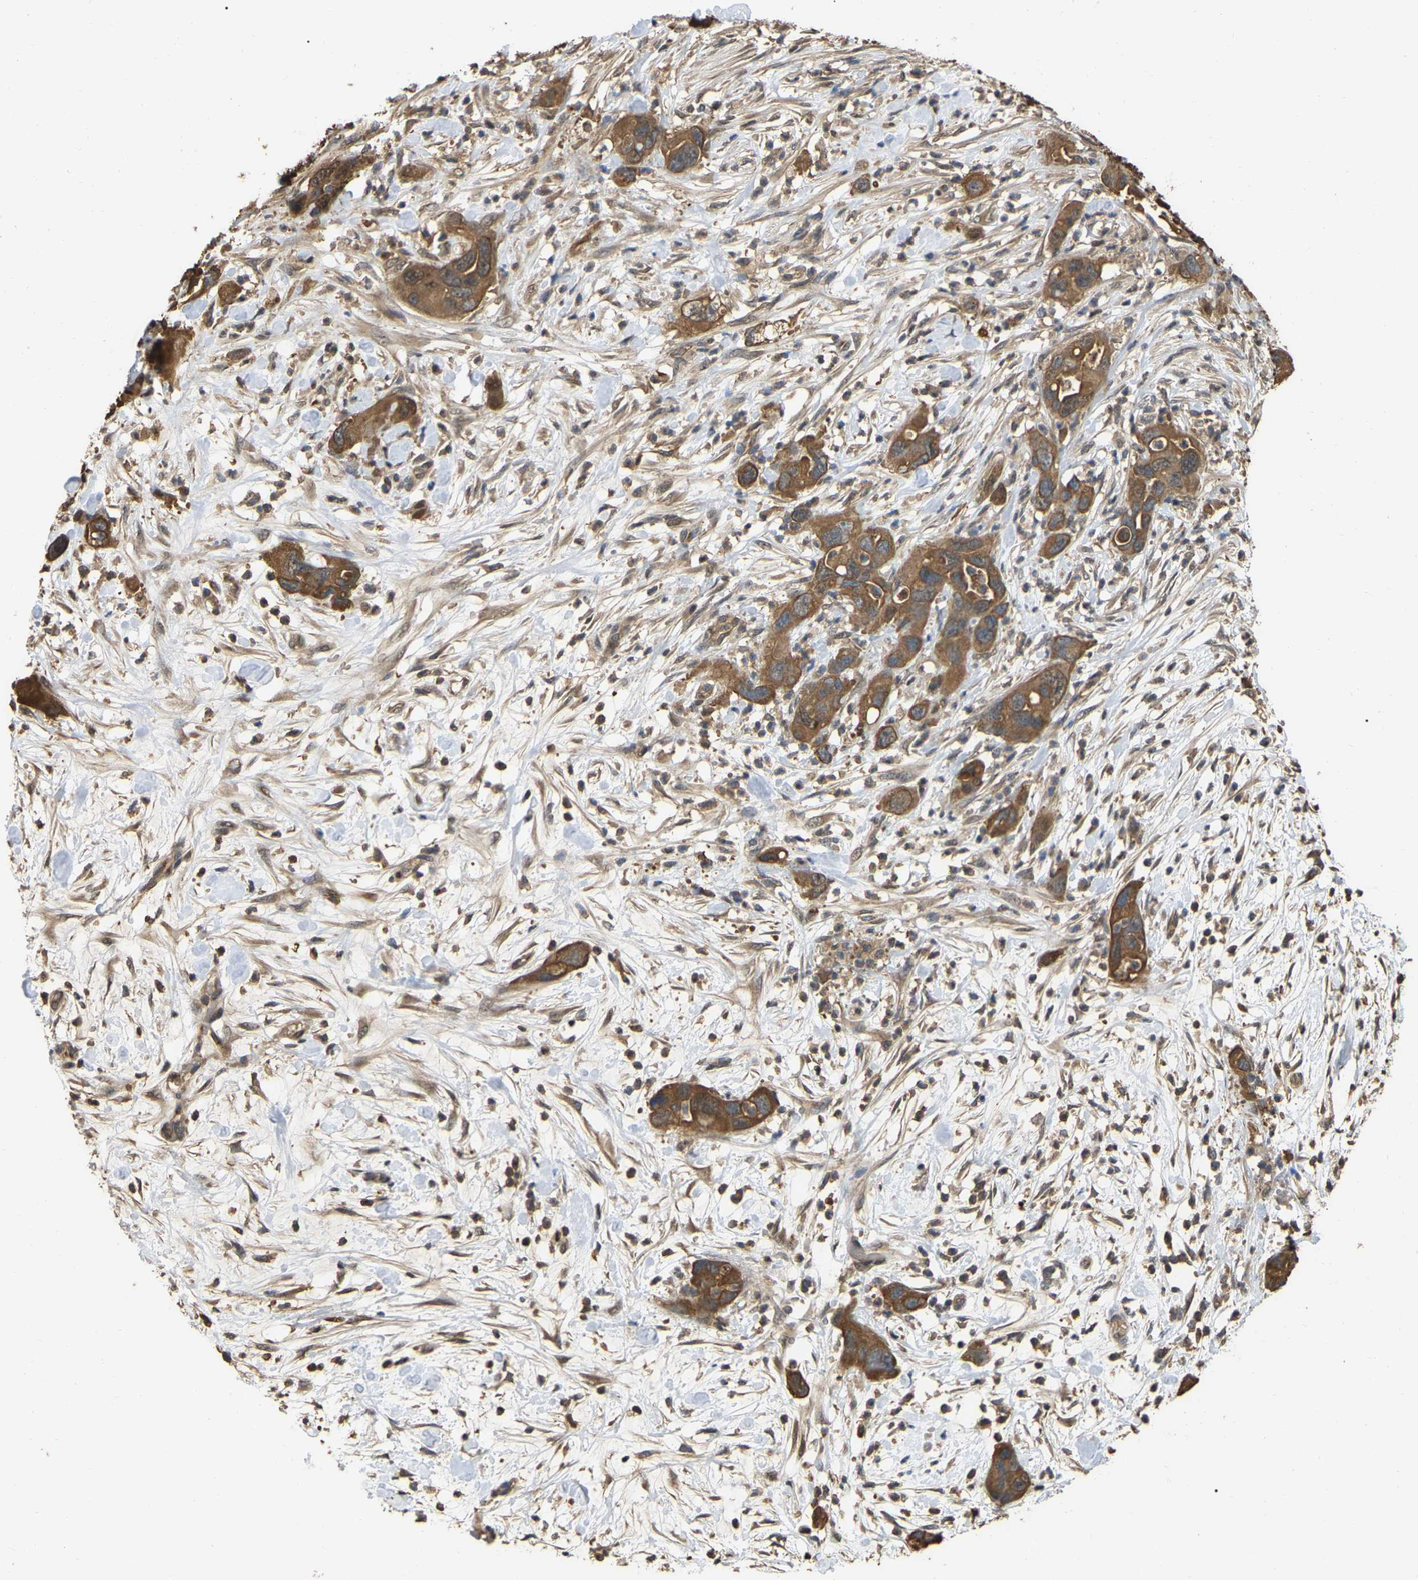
{"staining": {"intensity": "strong", "quantity": ">75%", "location": "cytoplasmic/membranous"}, "tissue": "pancreatic cancer", "cell_type": "Tumor cells", "image_type": "cancer", "snomed": [{"axis": "morphology", "description": "Adenocarcinoma, NOS"}, {"axis": "topography", "description": "Pancreas"}], "caption": "Protein staining exhibits strong cytoplasmic/membranous positivity in approximately >75% of tumor cells in pancreatic adenocarcinoma. (DAB IHC with brightfield microscopy, high magnification).", "gene": "FAM219A", "patient": {"sex": "female", "age": 71}}